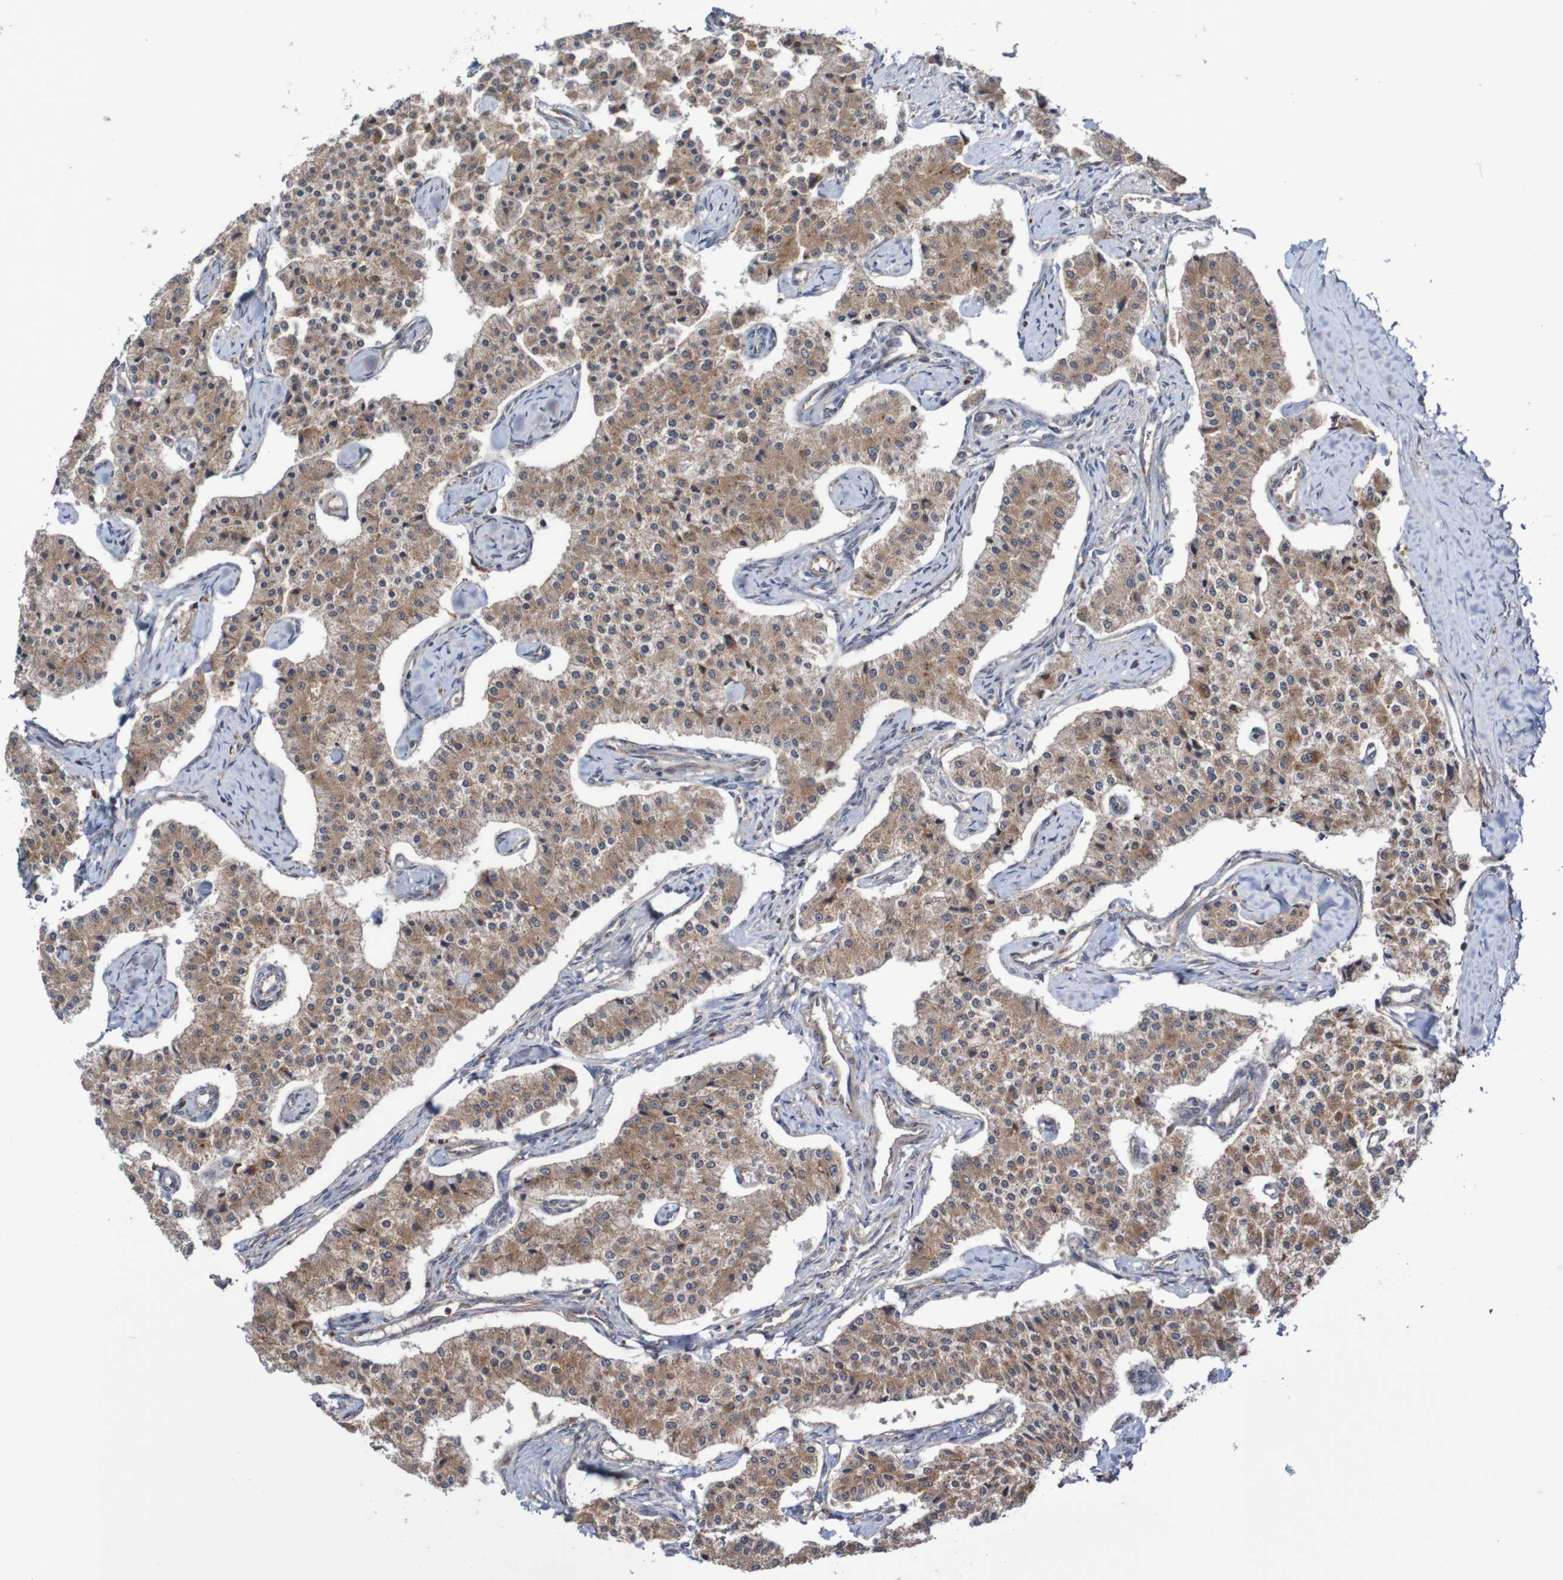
{"staining": {"intensity": "moderate", "quantity": ">75%", "location": "cytoplasmic/membranous"}, "tissue": "carcinoid", "cell_type": "Tumor cells", "image_type": "cancer", "snomed": [{"axis": "morphology", "description": "Carcinoid, malignant, NOS"}, {"axis": "topography", "description": "Colon"}], "caption": "Protein staining of carcinoid (malignant) tissue exhibits moderate cytoplasmic/membranous expression in approximately >75% of tumor cells. The staining was performed using DAB (3,3'-diaminobenzidine) to visualize the protein expression in brown, while the nuclei were stained in blue with hematoxylin (Magnification: 20x).", "gene": "PHPT1", "patient": {"sex": "female", "age": 52}}